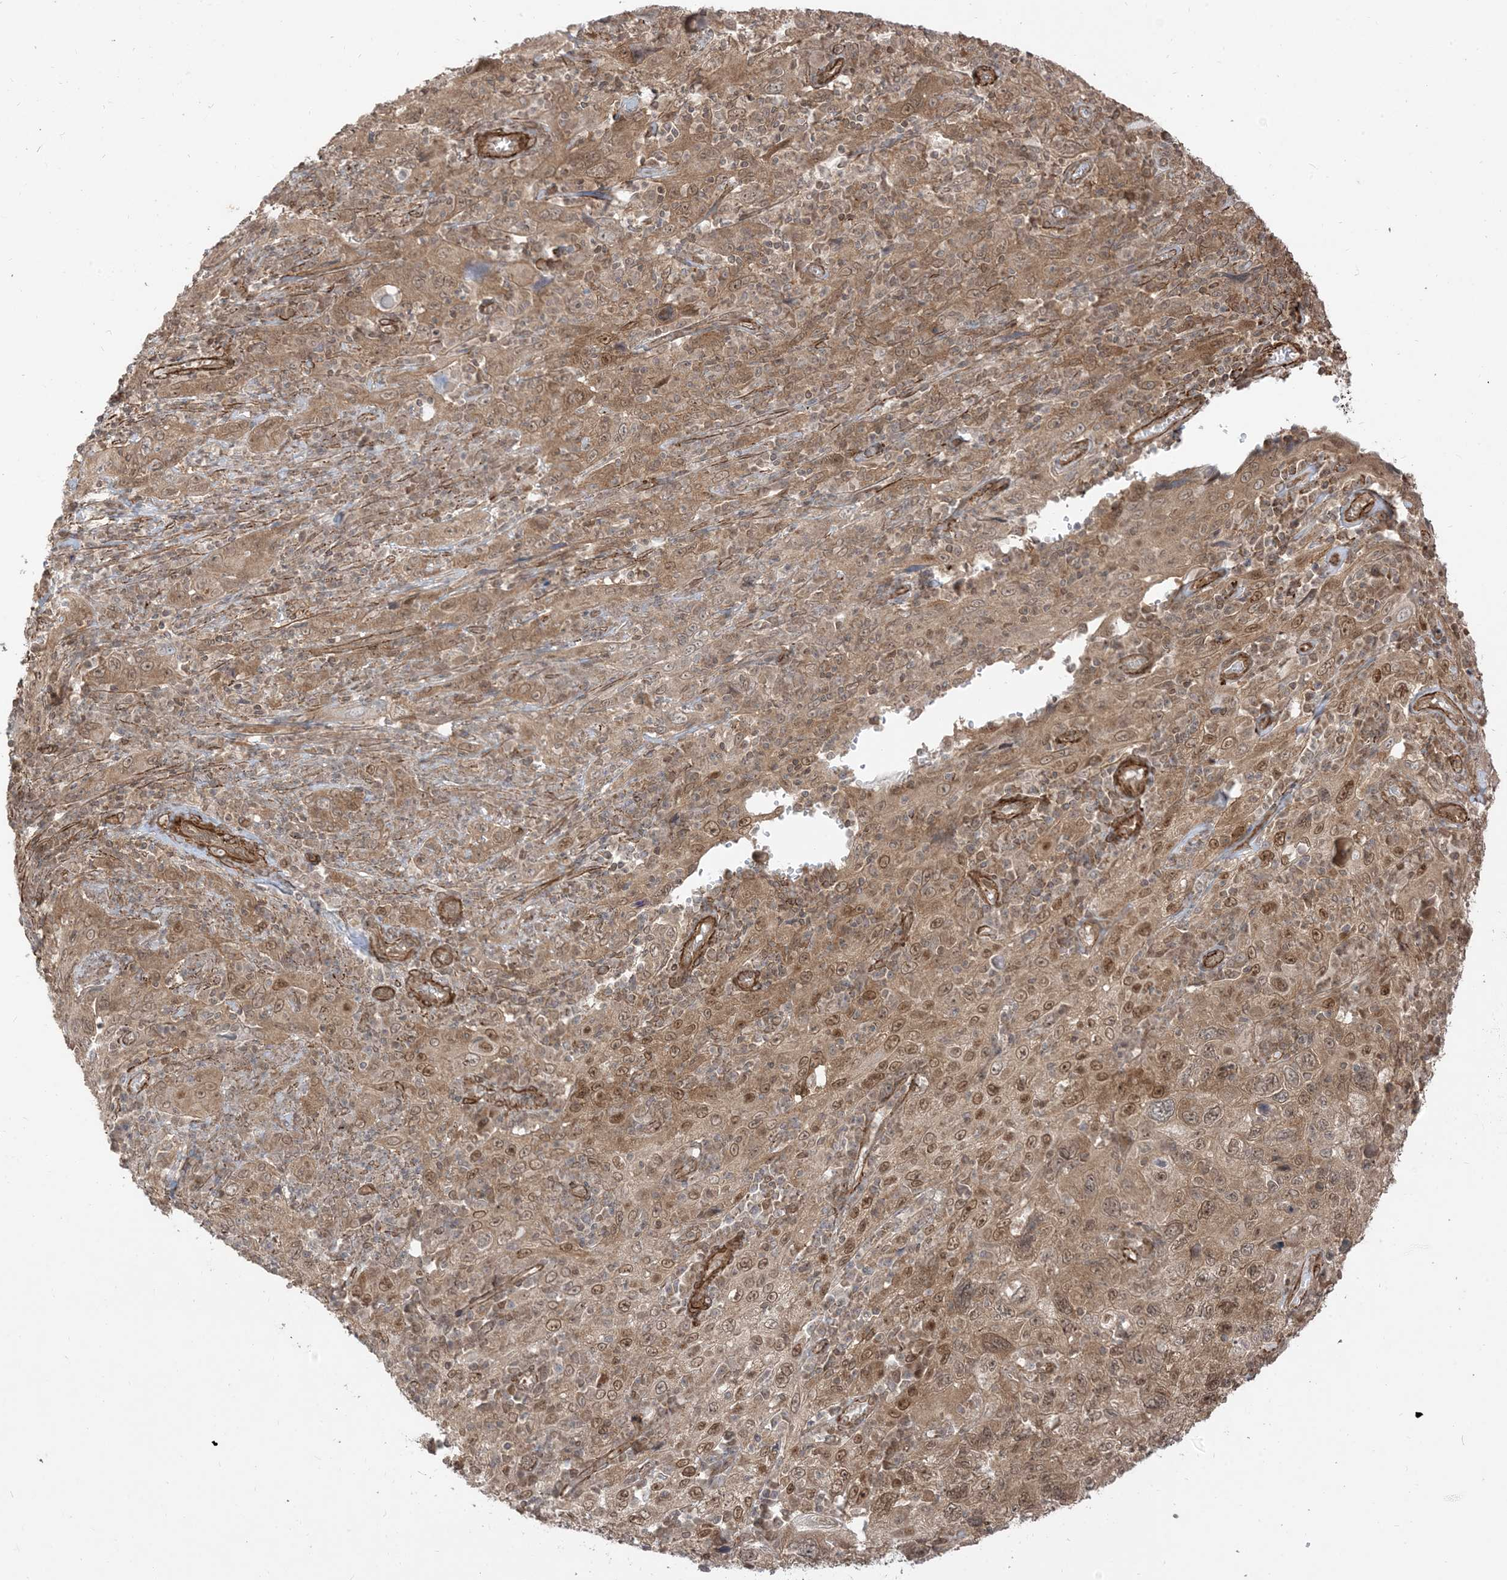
{"staining": {"intensity": "moderate", "quantity": ">75%", "location": "cytoplasmic/membranous,nuclear"}, "tissue": "cervical cancer", "cell_type": "Tumor cells", "image_type": "cancer", "snomed": [{"axis": "morphology", "description": "Squamous cell carcinoma, NOS"}, {"axis": "topography", "description": "Cervix"}], "caption": "Cervical cancer stained for a protein reveals moderate cytoplasmic/membranous and nuclear positivity in tumor cells.", "gene": "TBCC", "patient": {"sex": "female", "age": 46}}